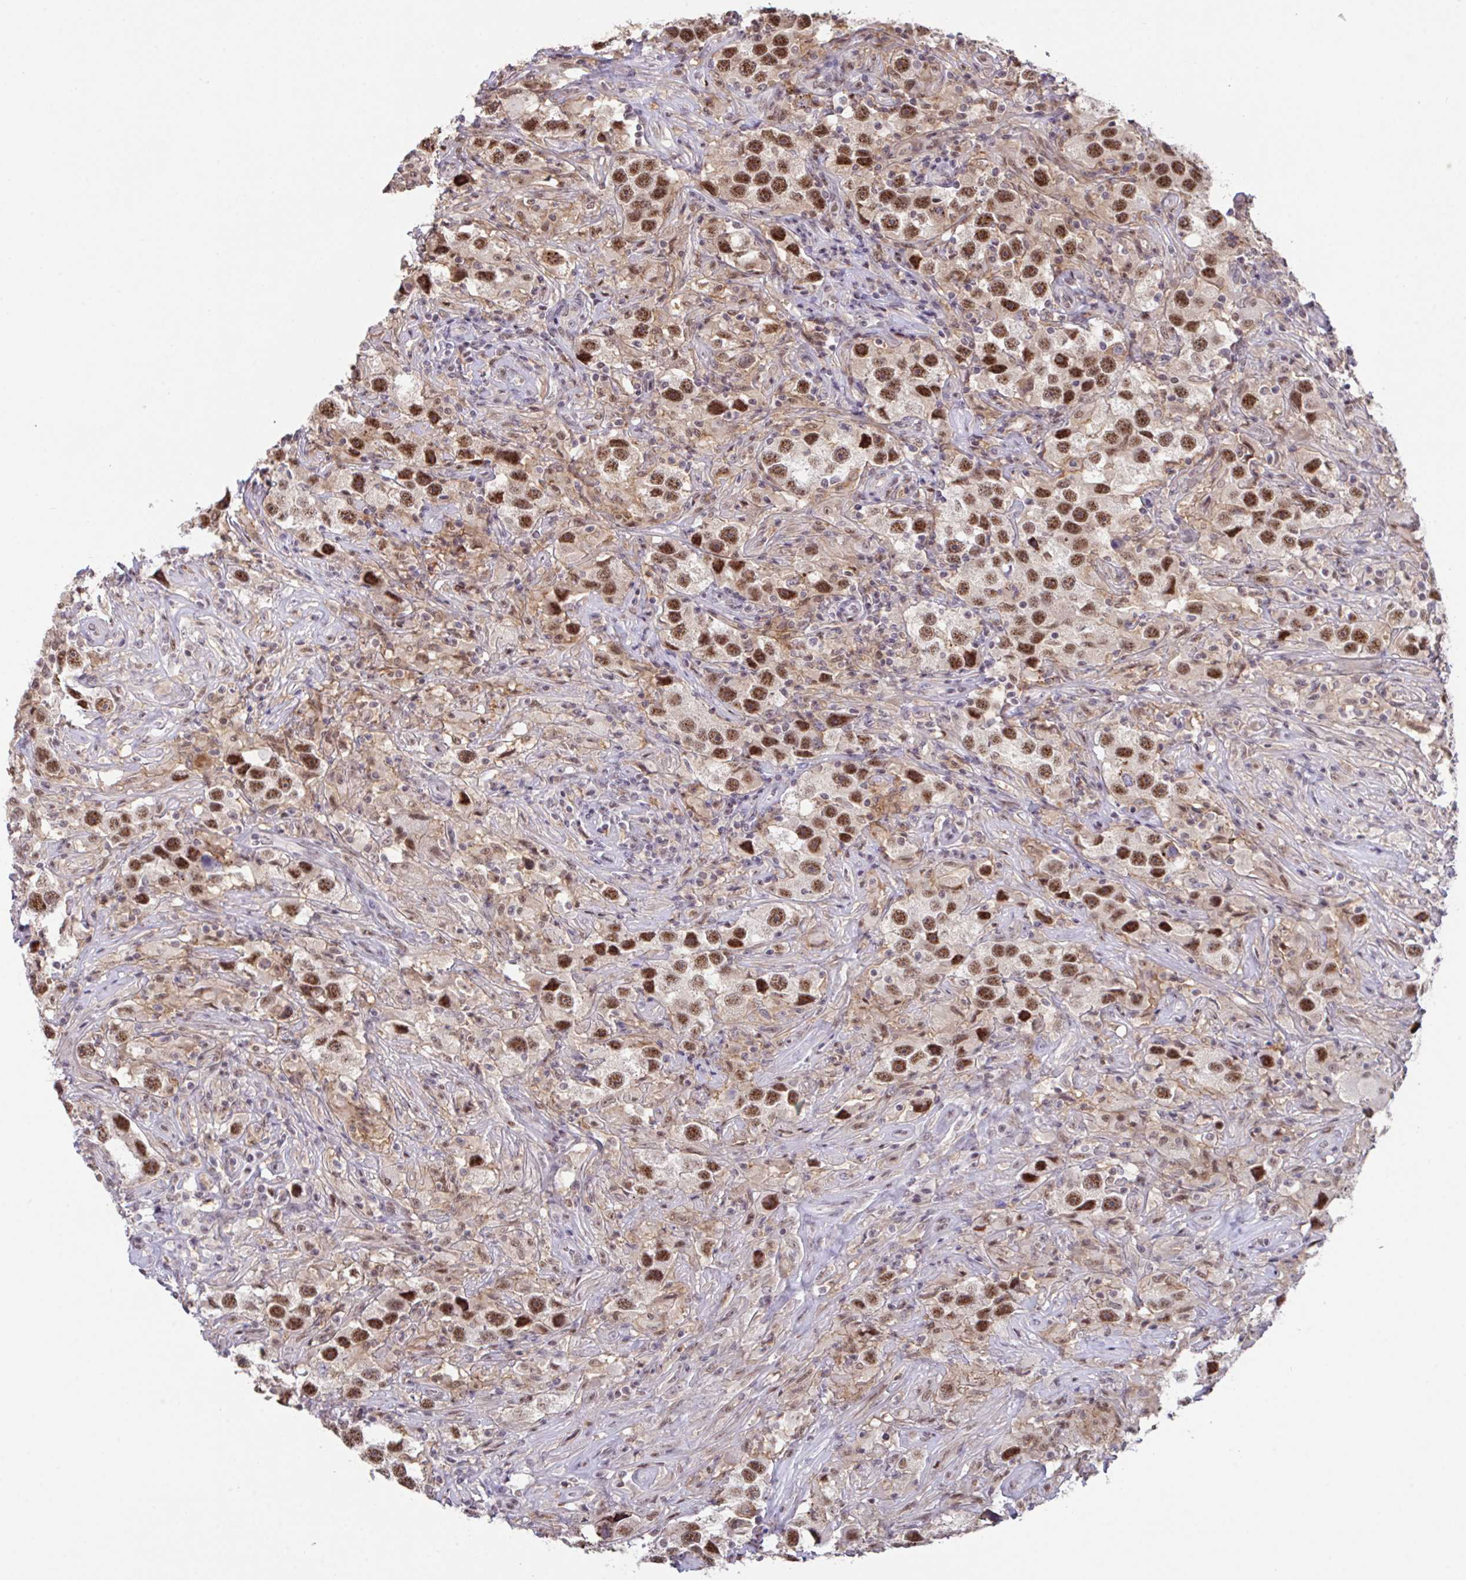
{"staining": {"intensity": "strong", "quantity": ">75%", "location": "nuclear"}, "tissue": "testis cancer", "cell_type": "Tumor cells", "image_type": "cancer", "snomed": [{"axis": "morphology", "description": "Seminoma, NOS"}, {"axis": "topography", "description": "Testis"}], "caption": "Protein expression analysis of testis cancer (seminoma) displays strong nuclear expression in about >75% of tumor cells.", "gene": "OR6K3", "patient": {"sex": "male", "age": 49}}